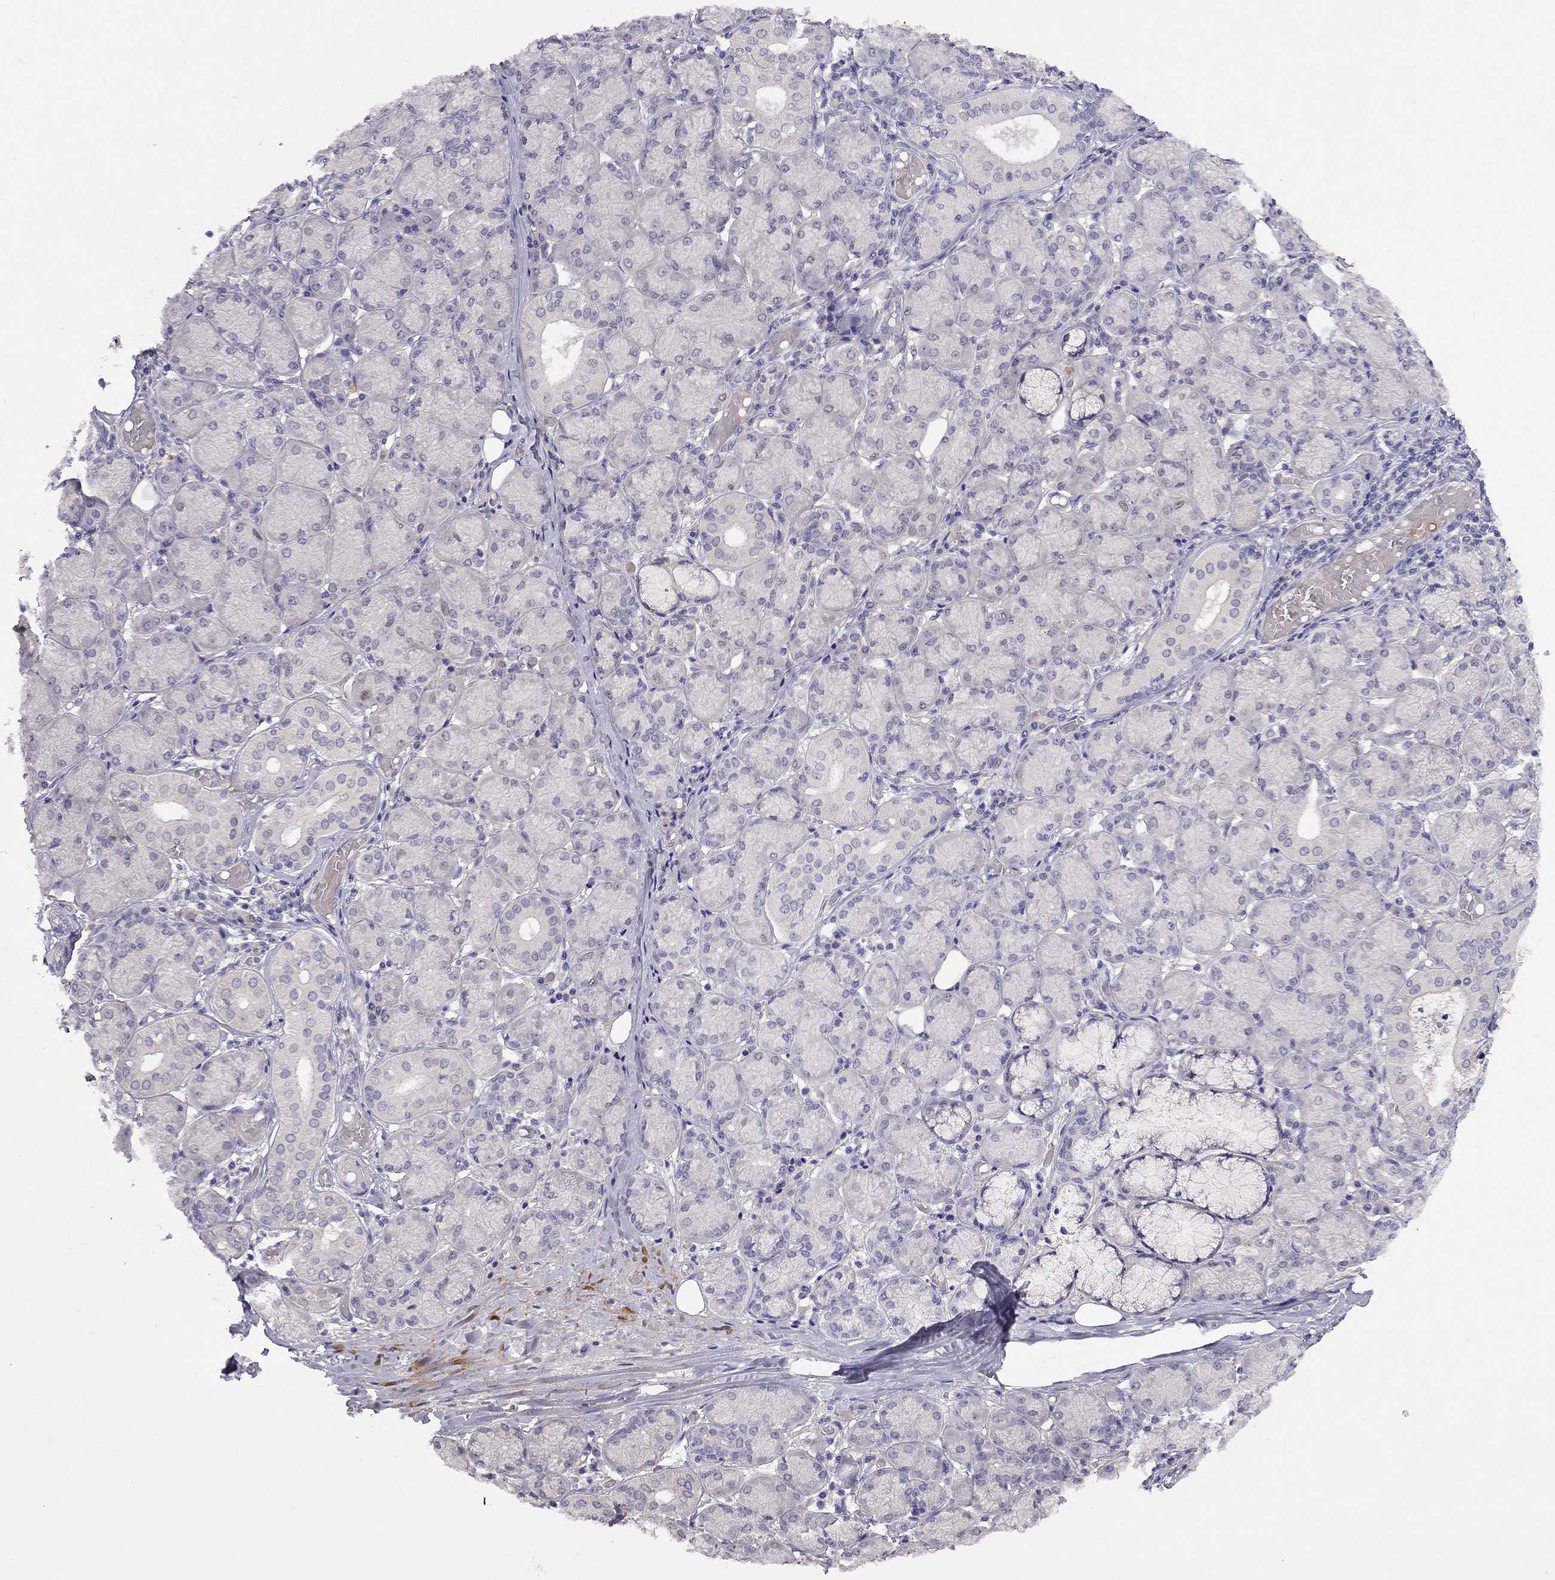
{"staining": {"intensity": "negative", "quantity": "none", "location": "none"}, "tissue": "salivary gland", "cell_type": "Glandular cells", "image_type": "normal", "snomed": [{"axis": "morphology", "description": "Normal tissue, NOS"}, {"axis": "topography", "description": "Salivary gland"}, {"axis": "topography", "description": "Peripheral nerve tissue"}], "caption": "This is a photomicrograph of IHC staining of unremarkable salivary gland, which shows no staining in glandular cells.", "gene": "C16orf89", "patient": {"sex": "female", "age": 24}}